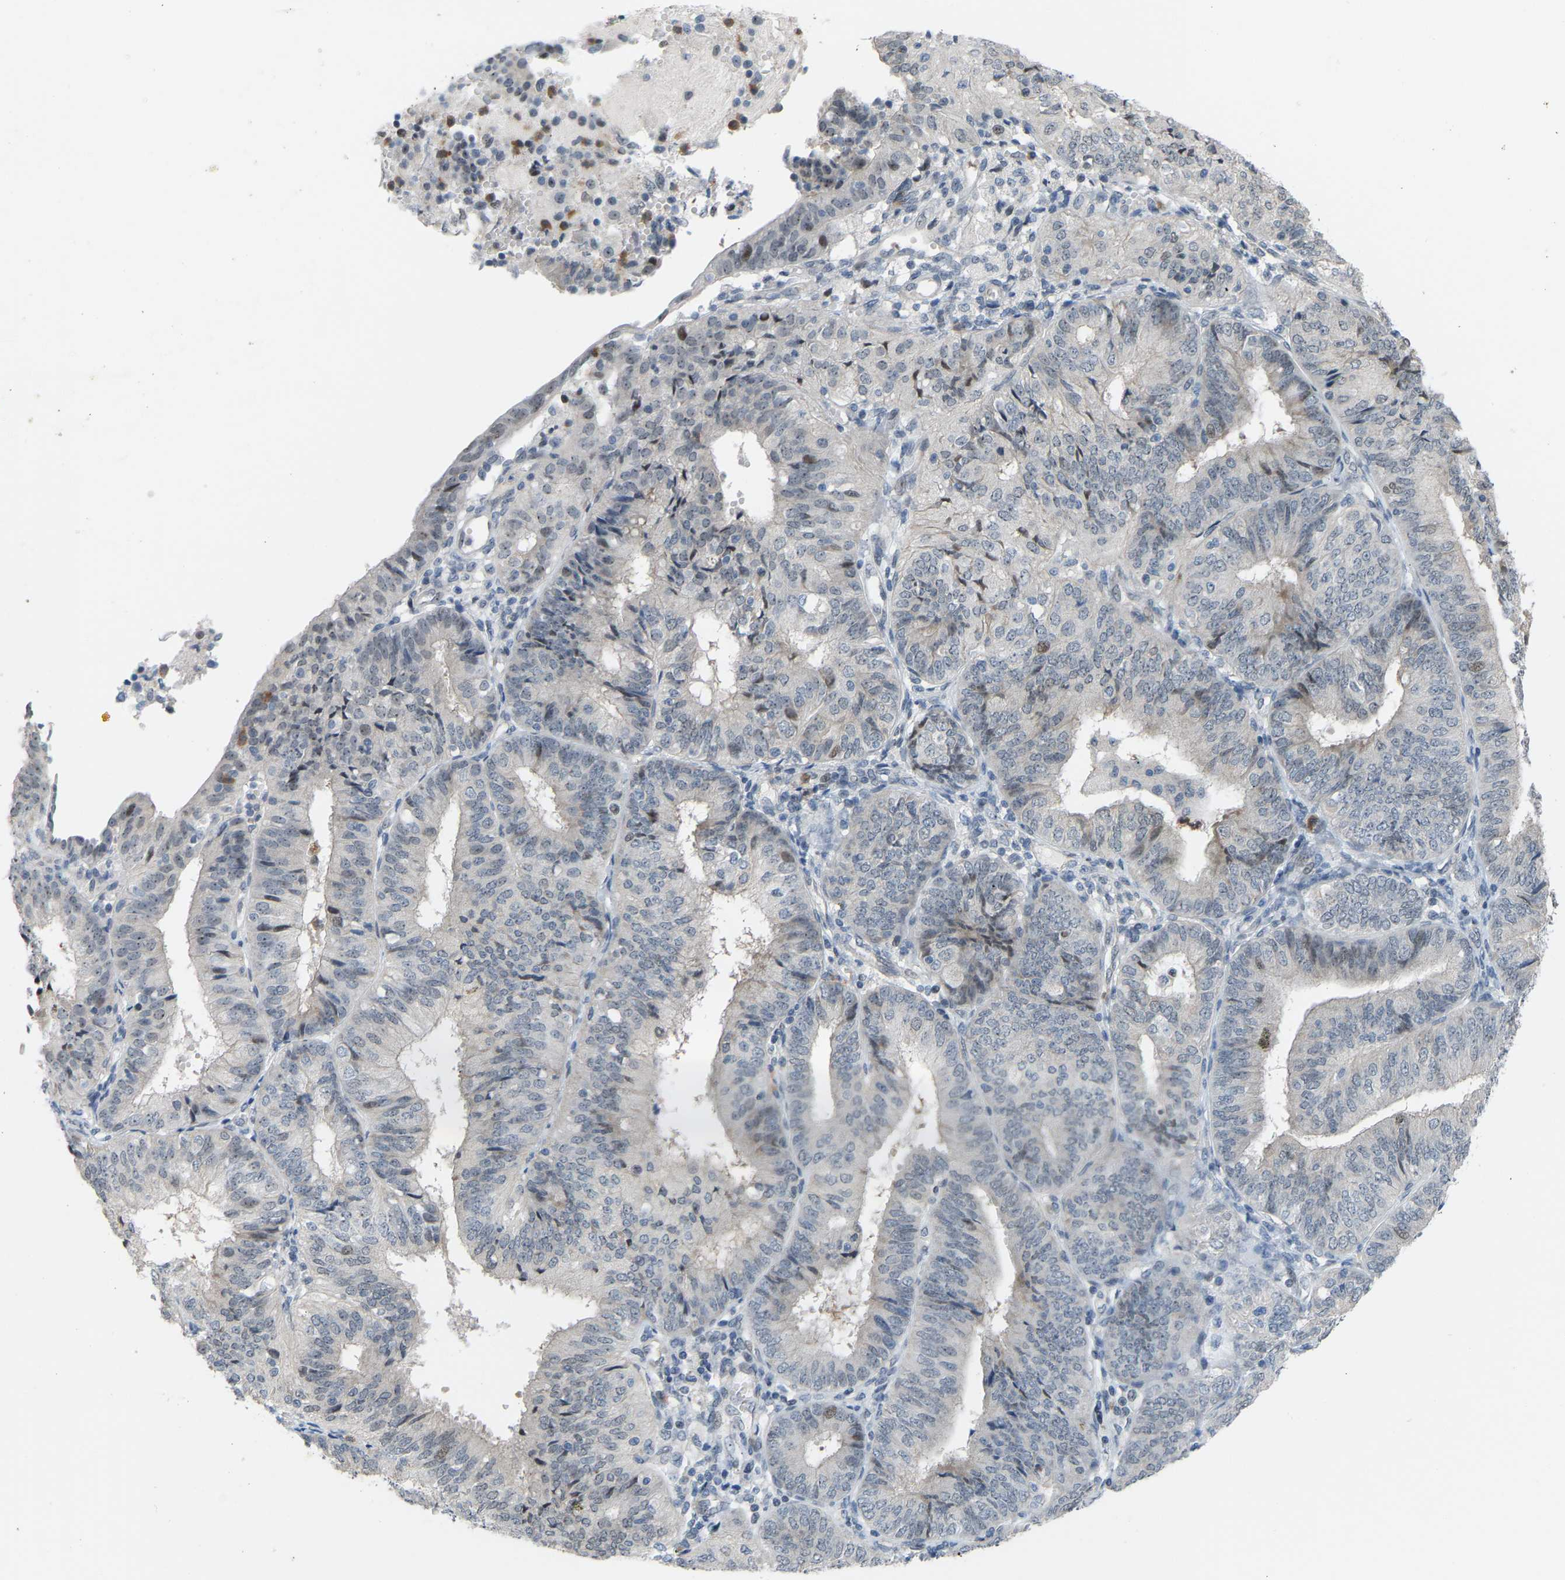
{"staining": {"intensity": "negative", "quantity": "none", "location": "none"}, "tissue": "endometrial cancer", "cell_type": "Tumor cells", "image_type": "cancer", "snomed": [{"axis": "morphology", "description": "Adenocarcinoma, NOS"}, {"axis": "topography", "description": "Endometrium"}], "caption": "This histopathology image is of endometrial cancer (adenocarcinoma) stained with immunohistochemistry (IHC) to label a protein in brown with the nuclei are counter-stained blue. There is no positivity in tumor cells.", "gene": "CROT", "patient": {"sex": "female", "age": 58}}